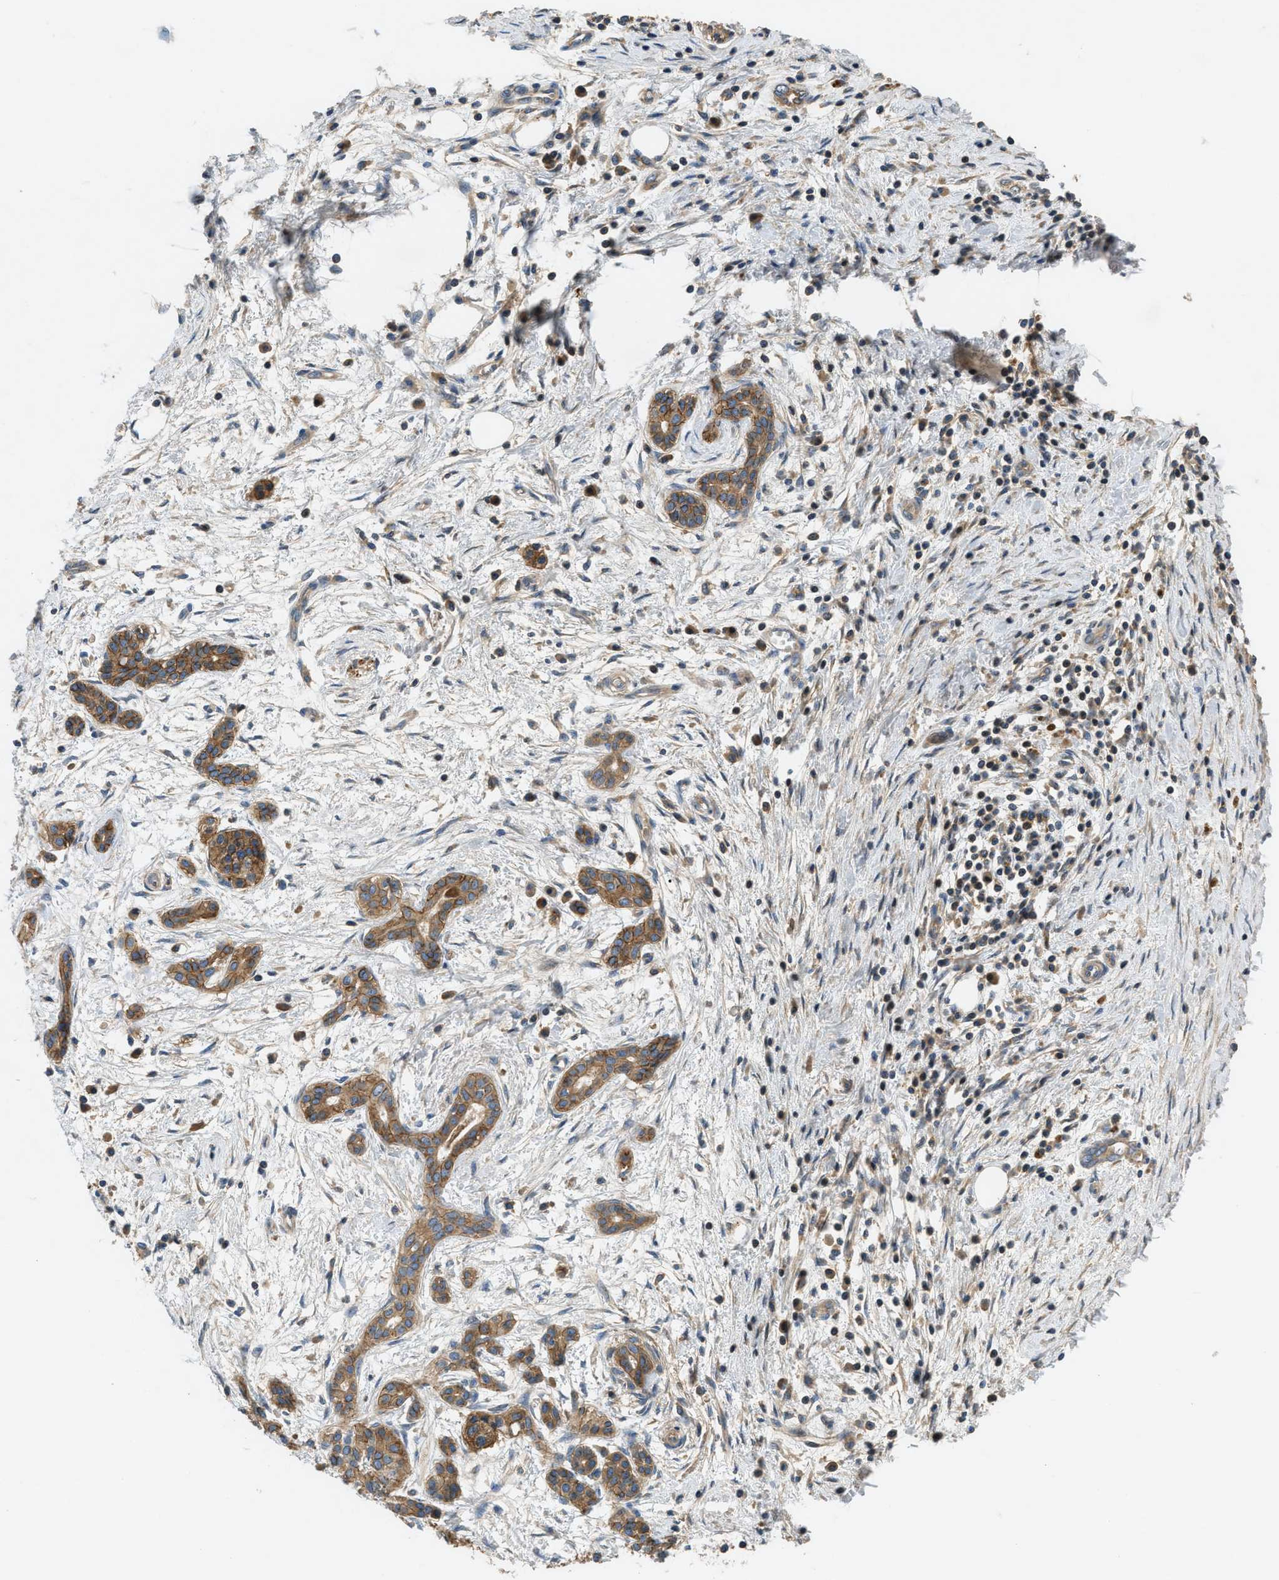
{"staining": {"intensity": "moderate", "quantity": ">75%", "location": "cytoplasmic/membranous"}, "tissue": "pancreatic cancer", "cell_type": "Tumor cells", "image_type": "cancer", "snomed": [{"axis": "morphology", "description": "Adenocarcinoma, NOS"}, {"axis": "topography", "description": "Pancreas"}], "caption": "Immunohistochemistry (IHC) photomicrograph of adenocarcinoma (pancreatic) stained for a protein (brown), which demonstrates medium levels of moderate cytoplasmic/membranous staining in about >75% of tumor cells.", "gene": "CNNM3", "patient": {"sex": "female", "age": 70}}